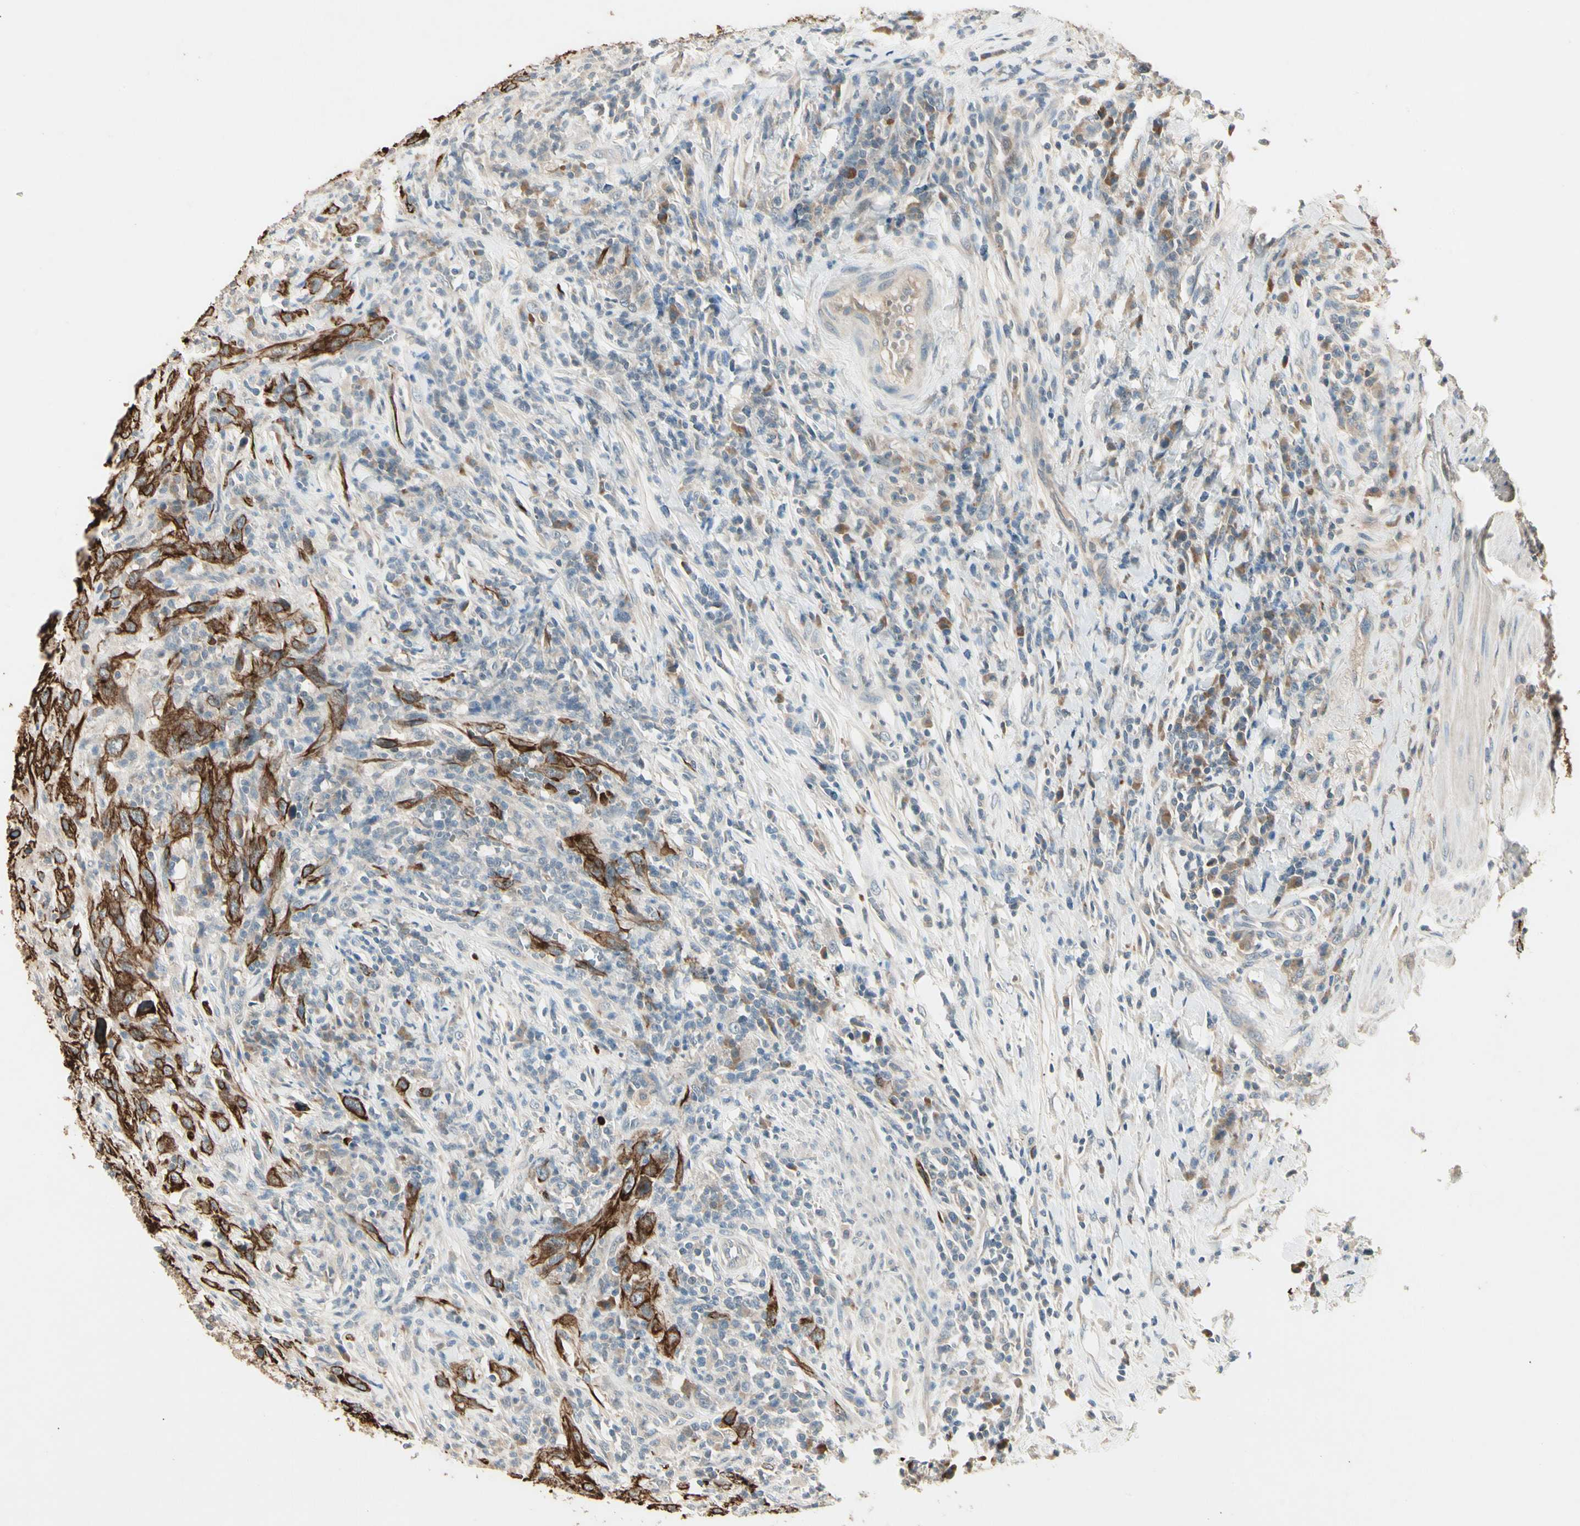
{"staining": {"intensity": "strong", "quantity": ">75%", "location": "cytoplasmic/membranous"}, "tissue": "urothelial cancer", "cell_type": "Tumor cells", "image_type": "cancer", "snomed": [{"axis": "morphology", "description": "Urothelial carcinoma, High grade"}, {"axis": "topography", "description": "Urinary bladder"}], "caption": "High-grade urothelial carcinoma stained with a brown dye reveals strong cytoplasmic/membranous positive positivity in about >75% of tumor cells.", "gene": "SKIL", "patient": {"sex": "male", "age": 61}}